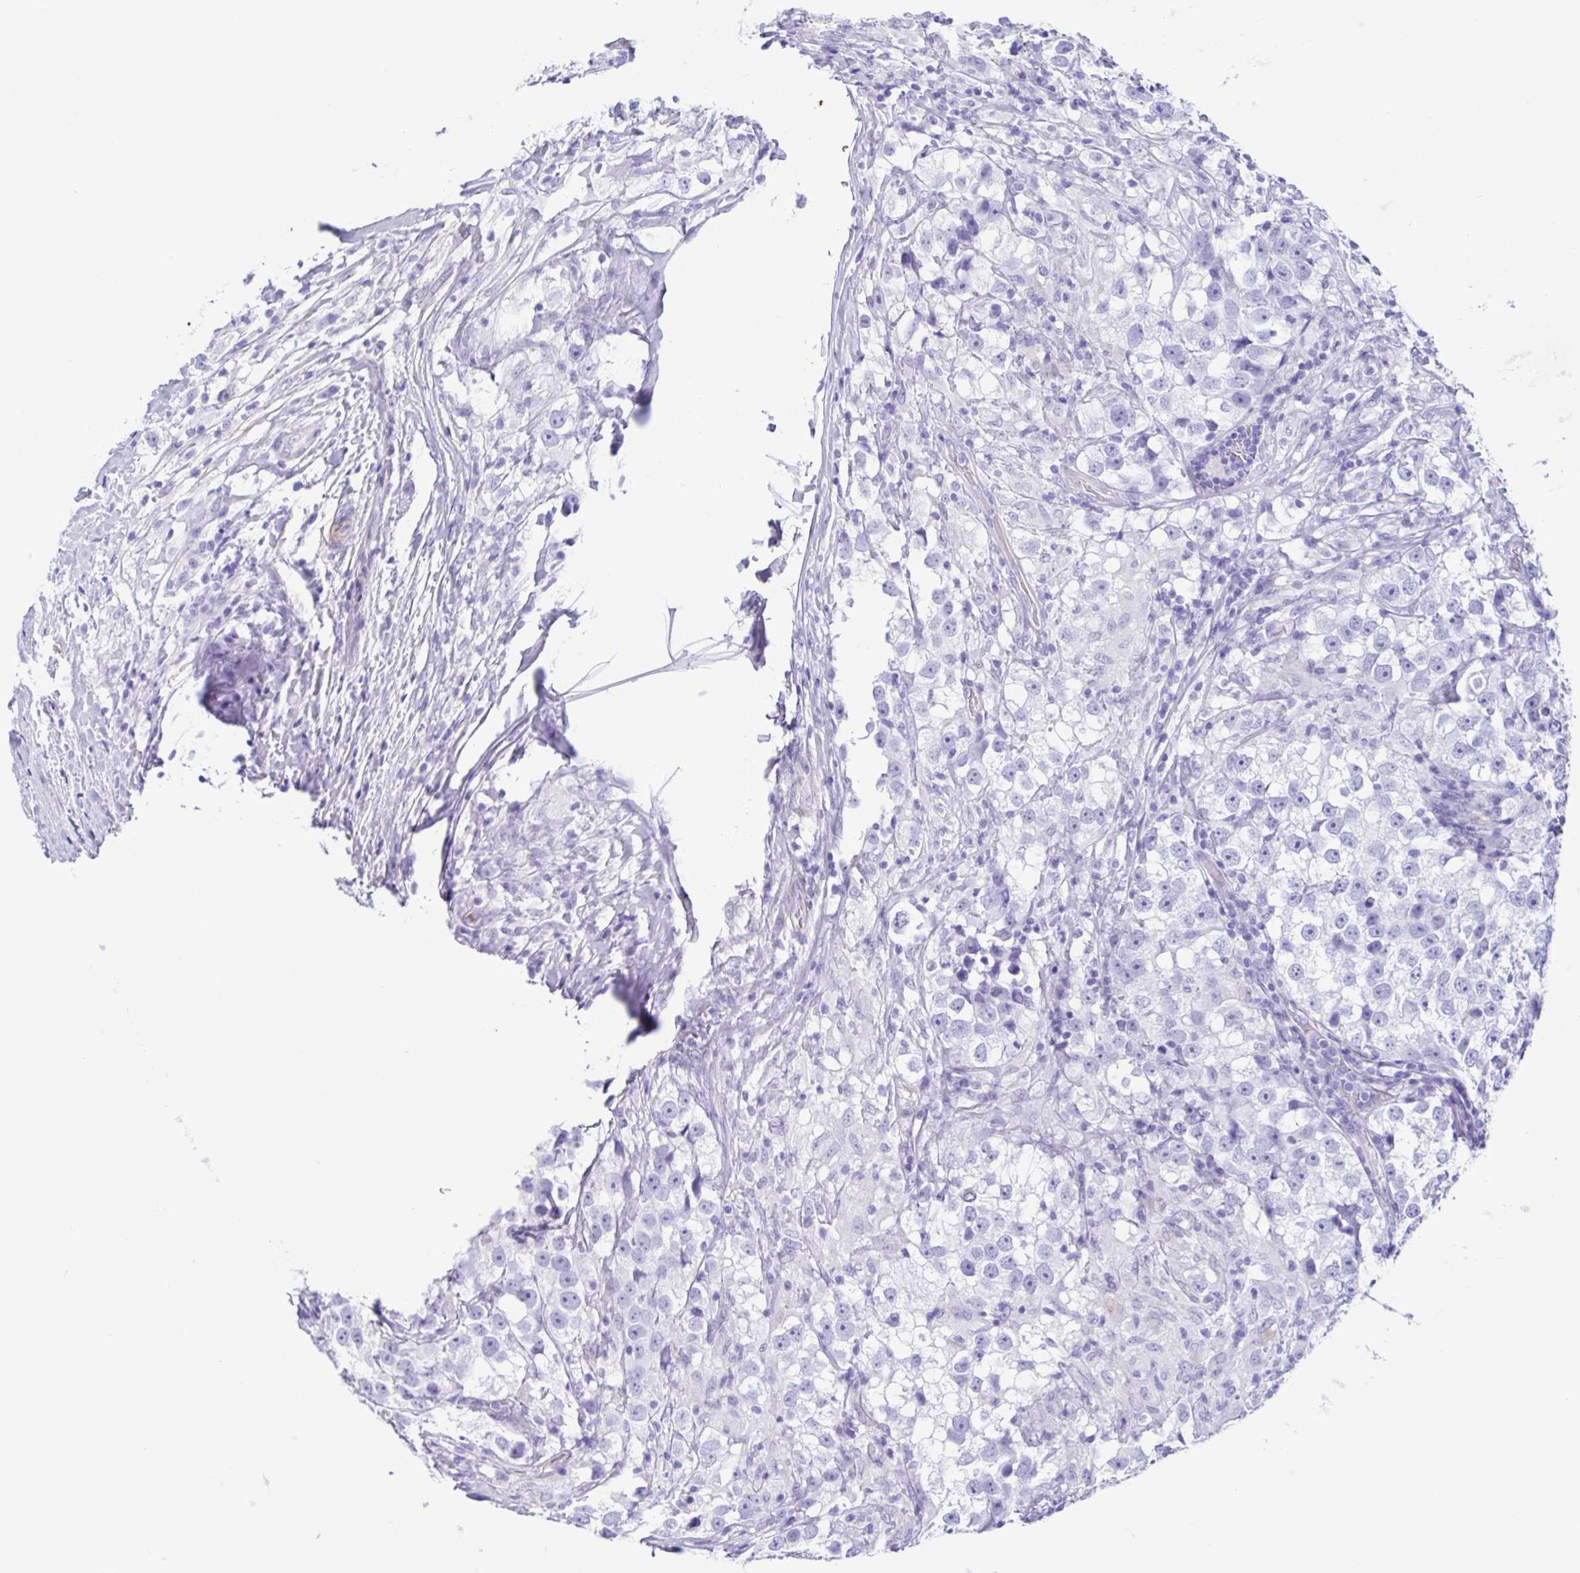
{"staining": {"intensity": "negative", "quantity": "none", "location": "none"}, "tissue": "testis cancer", "cell_type": "Tumor cells", "image_type": "cancer", "snomed": [{"axis": "morphology", "description": "Seminoma, NOS"}, {"axis": "topography", "description": "Testis"}], "caption": "Histopathology image shows no significant protein expression in tumor cells of testis cancer (seminoma).", "gene": "CYP11B1", "patient": {"sex": "male", "age": 46}}